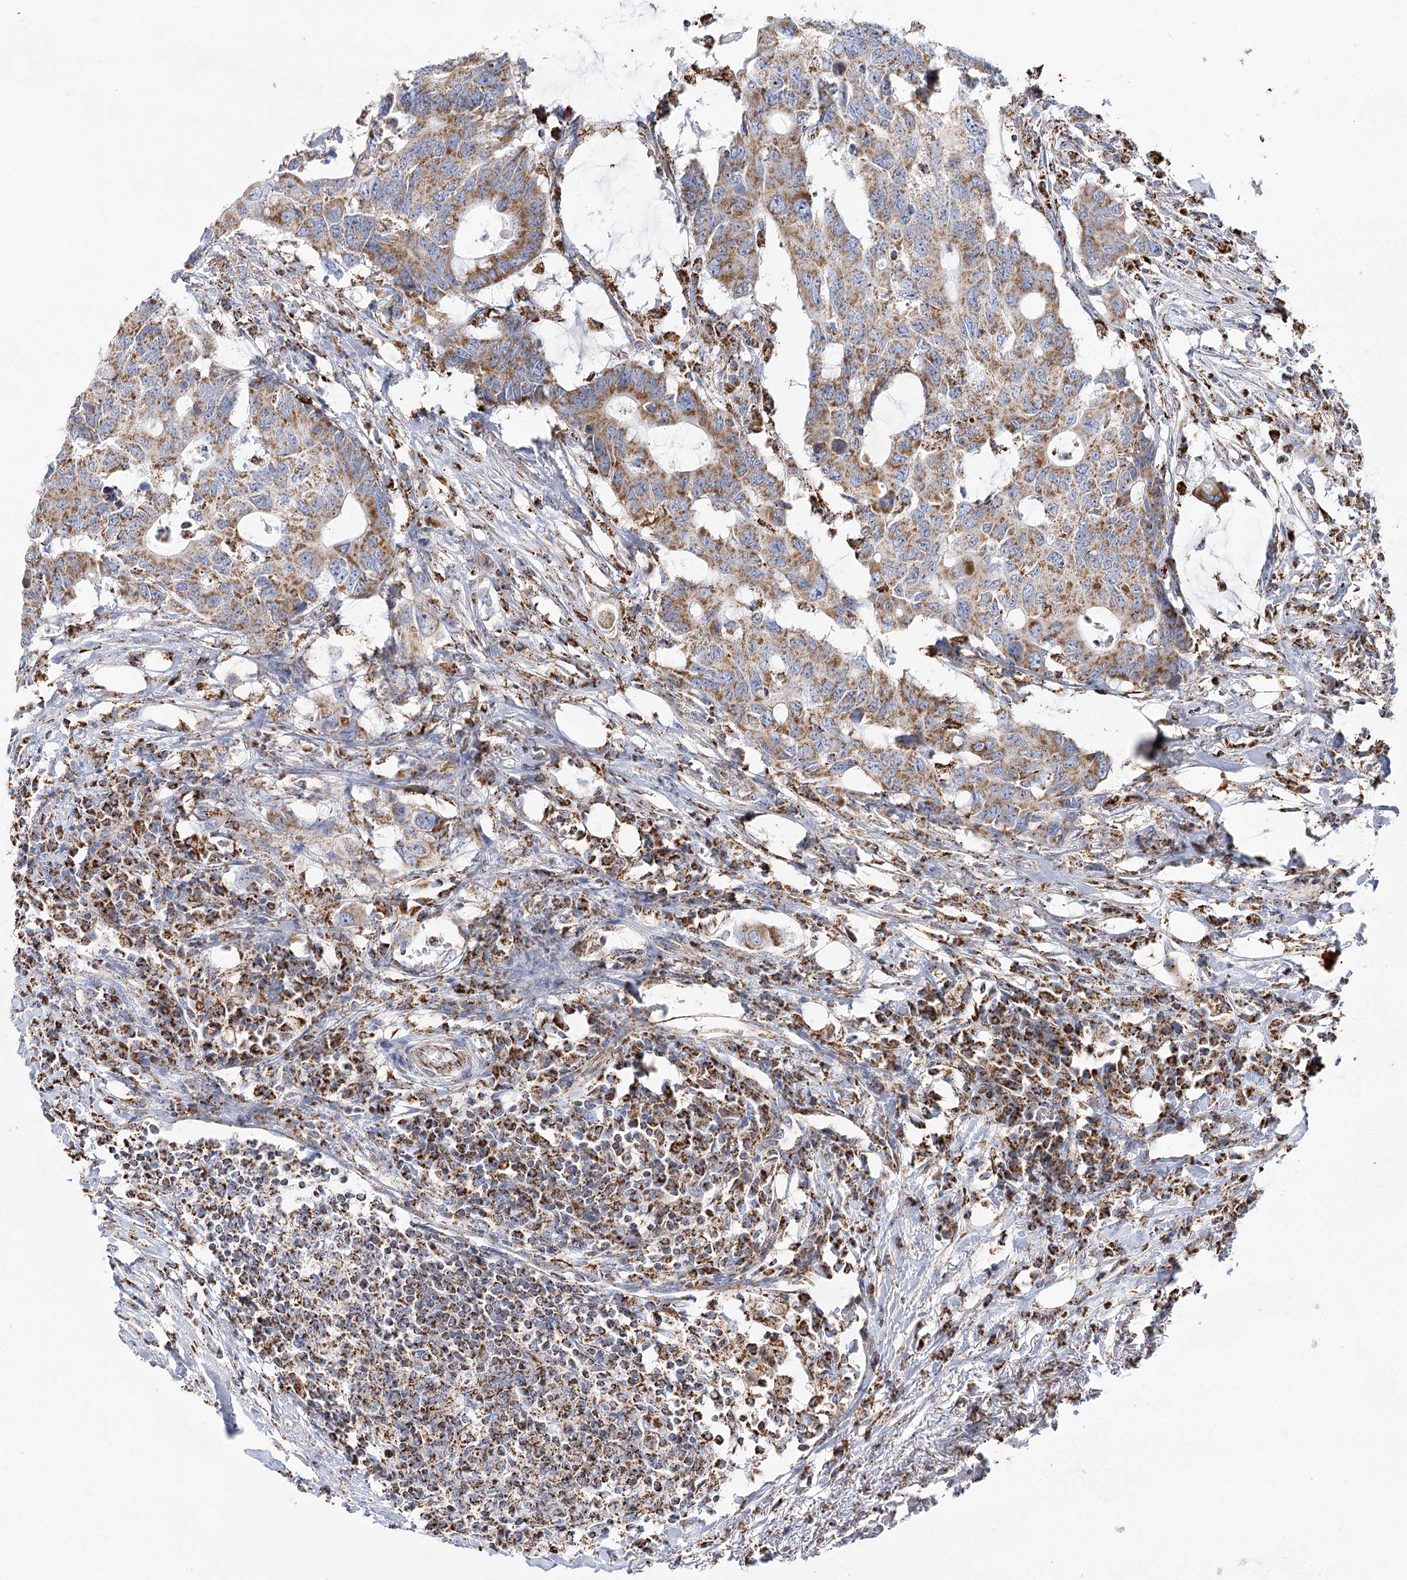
{"staining": {"intensity": "moderate", "quantity": ">75%", "location": "cytoplasmic/membranous"}, "tissue": "colorectal cancer", "cell_type": "Tumor cells", "image_type": "cancer", "snomed": [{"axis": "morphology", "description": "Adenocarcinoma, NOS"}, {"axis": "topography", "description": "Colon"}], "caption": "A medium amount of moderate cytoplasmic/membranous staining is appreciated in about >75% of tumor cells in colorectal adenocarcinoma tissue.", "gene": "NADK2", "patient": {"sex": "male", "age": 71}}